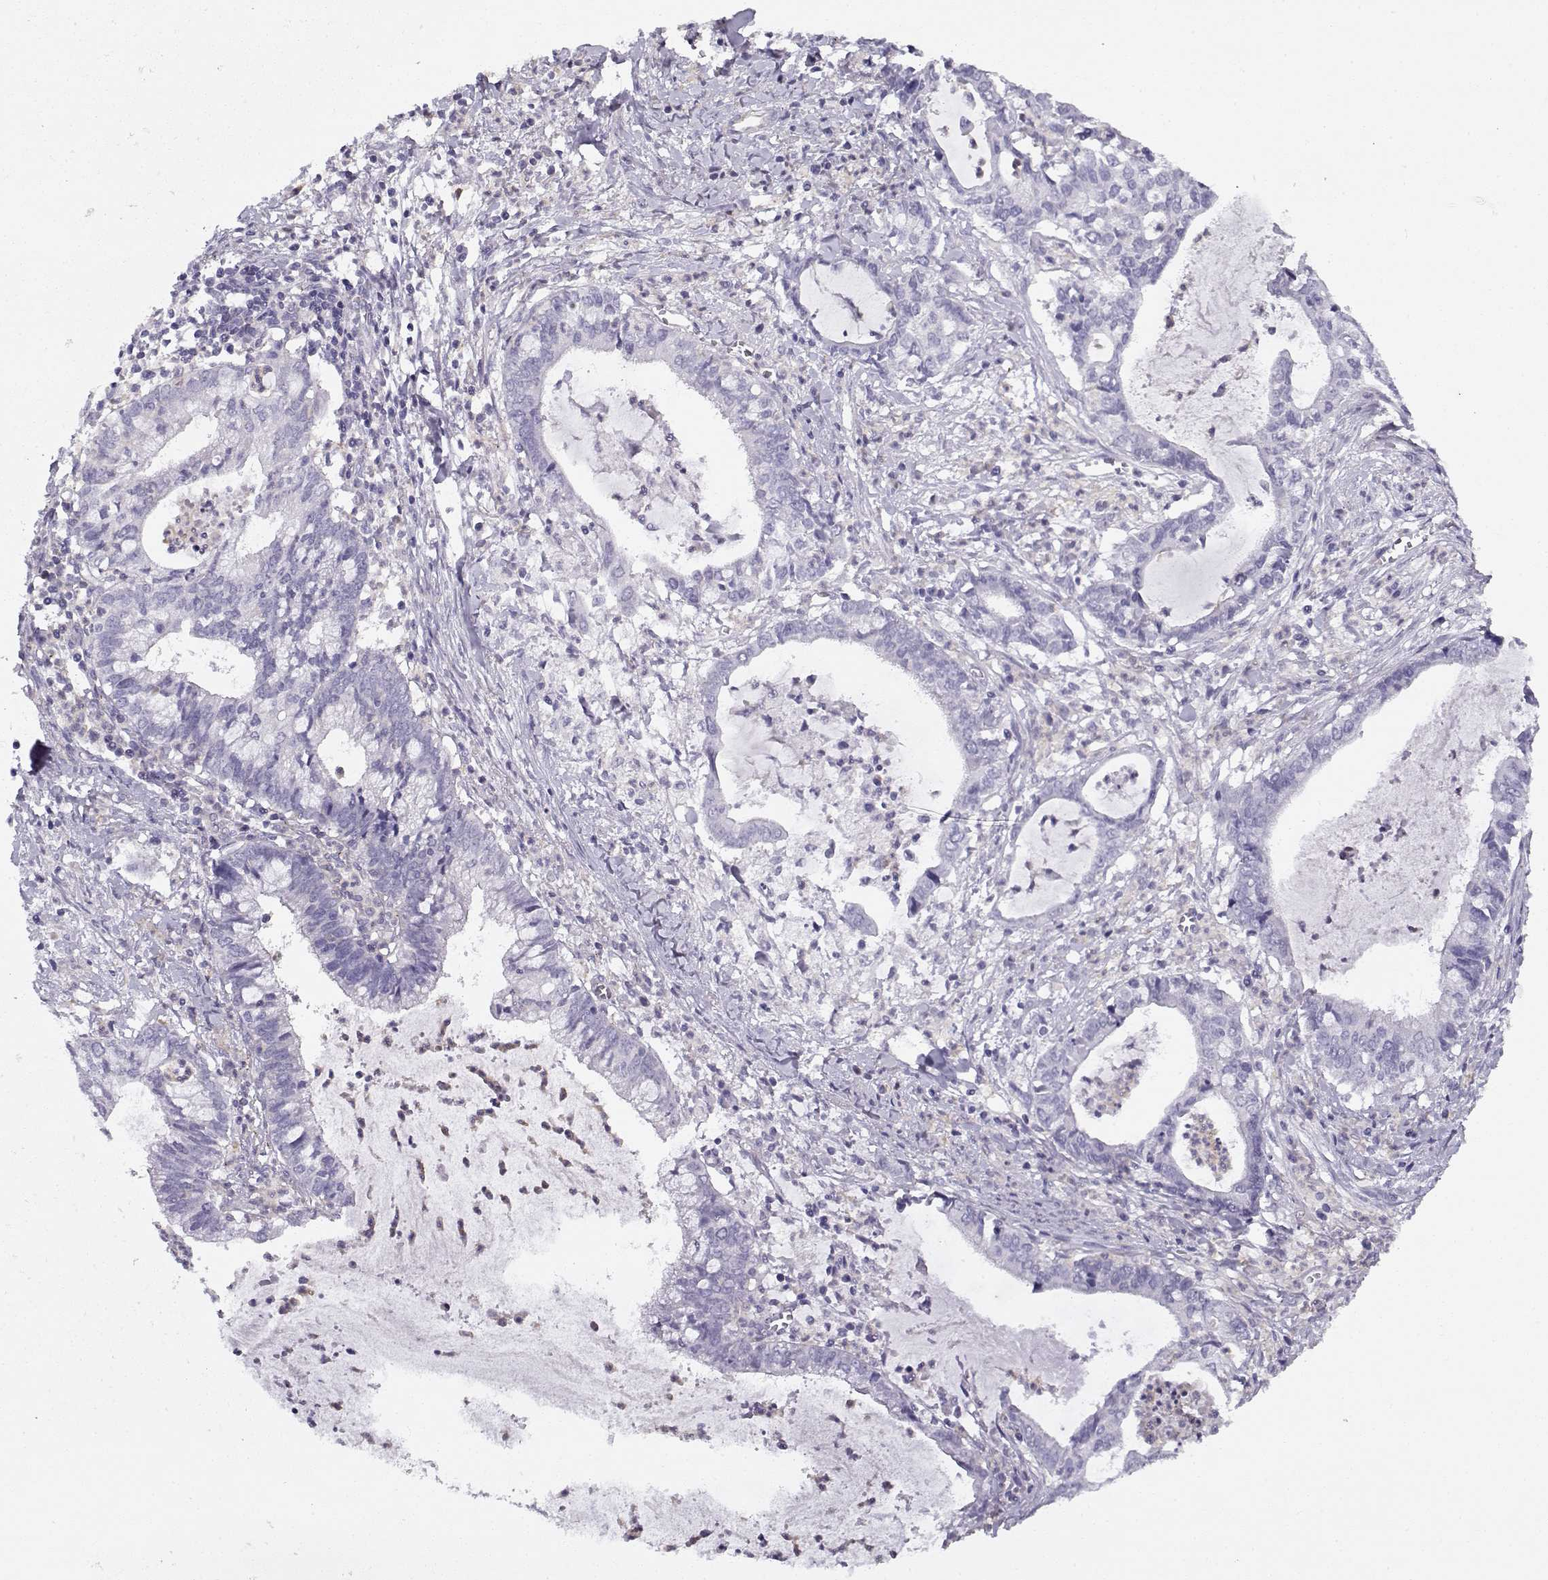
{"staining": {"intensity": "negative", "quantity": "none", "location": "none"}, "tissue": "cervical cancer", "cell_type": "Tumor cells", "image_type": "cancer", "snomed": [{"axis": "morphology", "description": "Adenocarcinoma, NOS"}, {"axis": "topography", "description": "Cervix"}], "caption": "High power microscopy micrograph of an immunohistochemistry micrograph of cervical cancer, revealing no significant expression in tumor cells.", "gene": "MYO1A", "patient": {"sex": "female", "age": 42}}